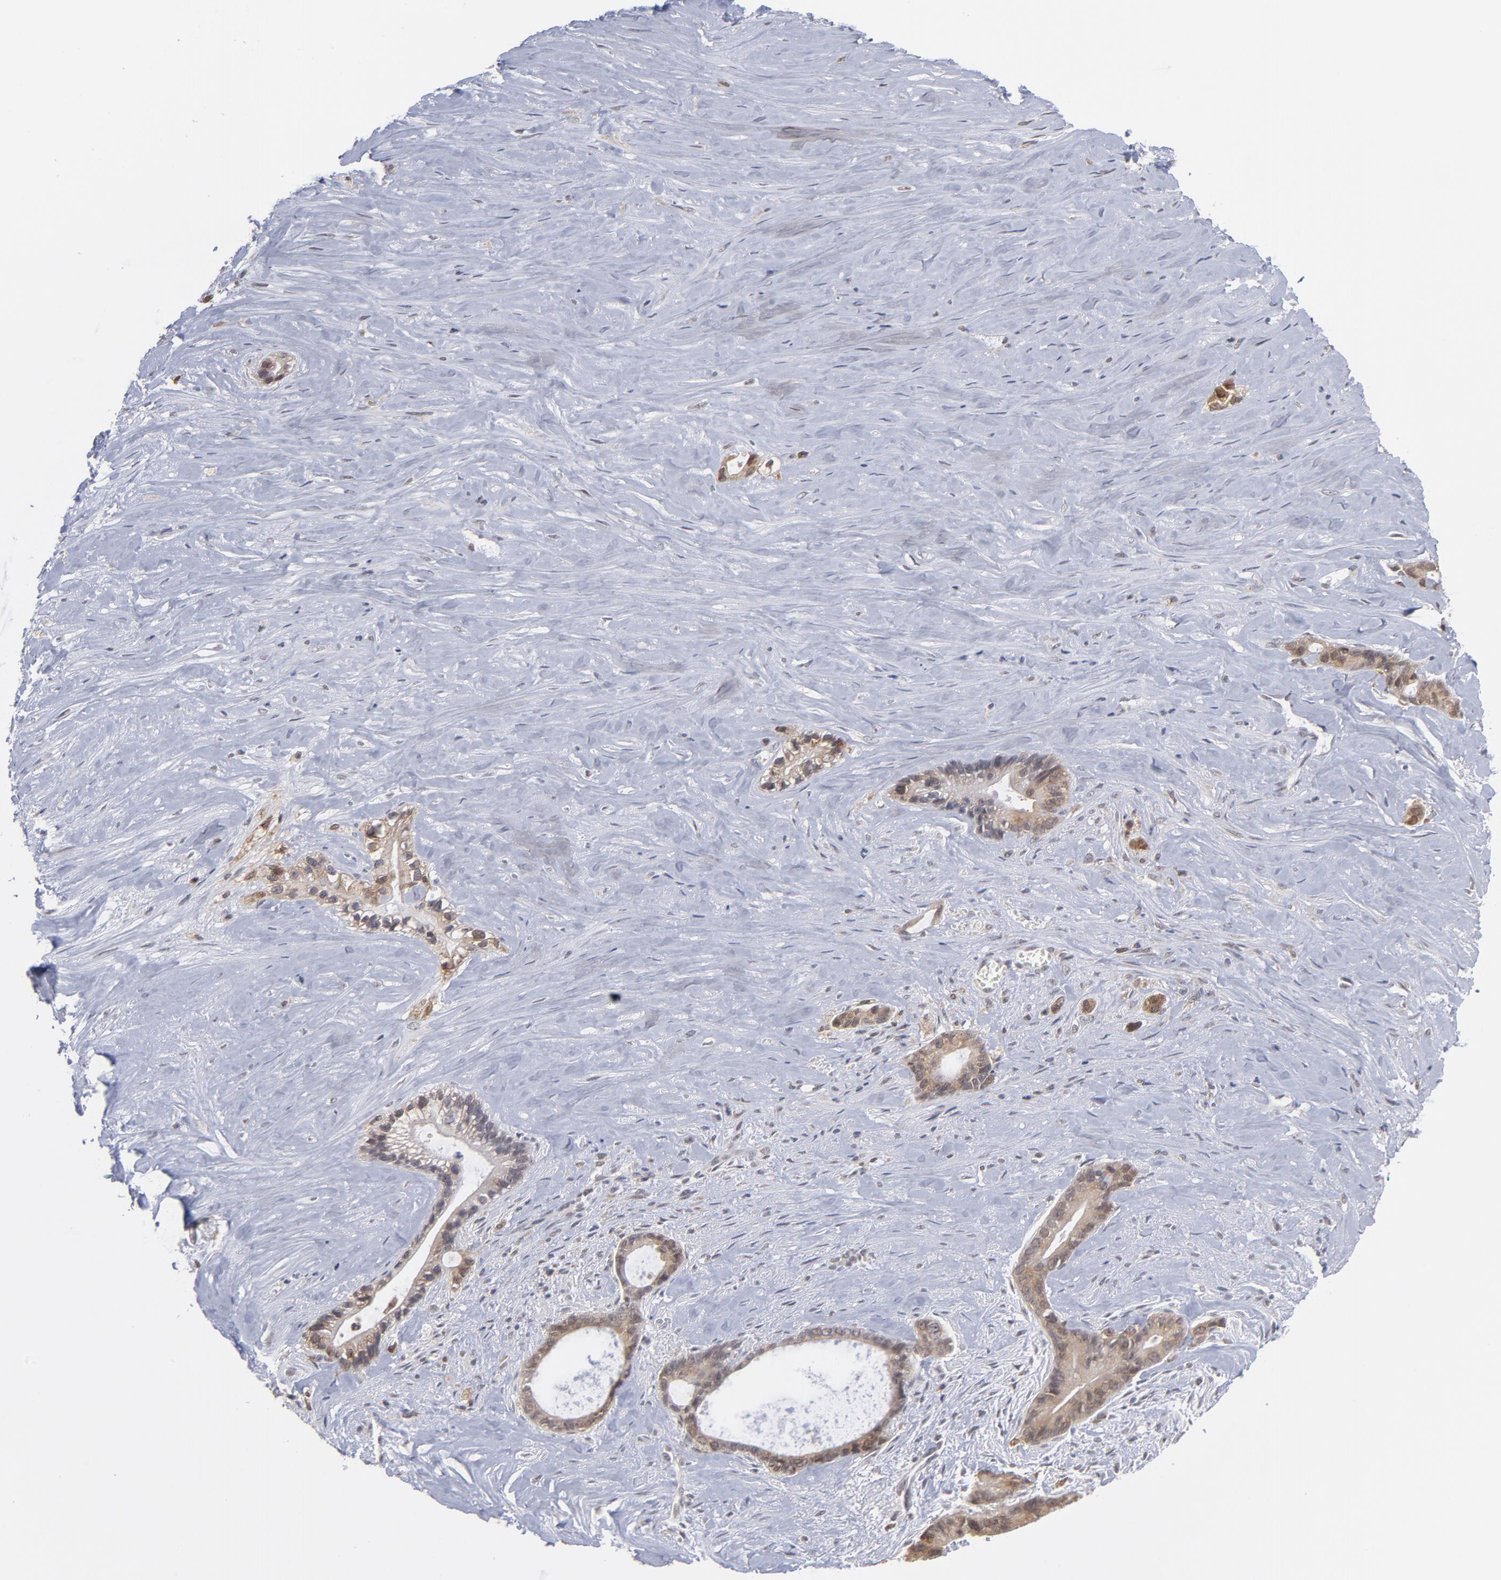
{"staining": {"intensity": "weak", "quantity": ">75%", "location": "cytoplasmic/membranous"}, "tissue": "liver cancer", "cell_type": "Tumor cells", "image_type": "cancer", "snomed": [{"axis": "morphology", "description": "Cholangiocarcinoma"}, {"axis": "topography", "description": "Liver"}], "caption": "Tumor cells demonstrate low levels of weak cytoplasmic/membranous staining in about >75% of cells in liver cholangiocarcinoma. (DAB (3,3'-diaminobenzidine) IHC, brown staining for protein, blue staining for nuclei).", "gene": "OAS1", "patient": {"sex": "female", "age": 55}}